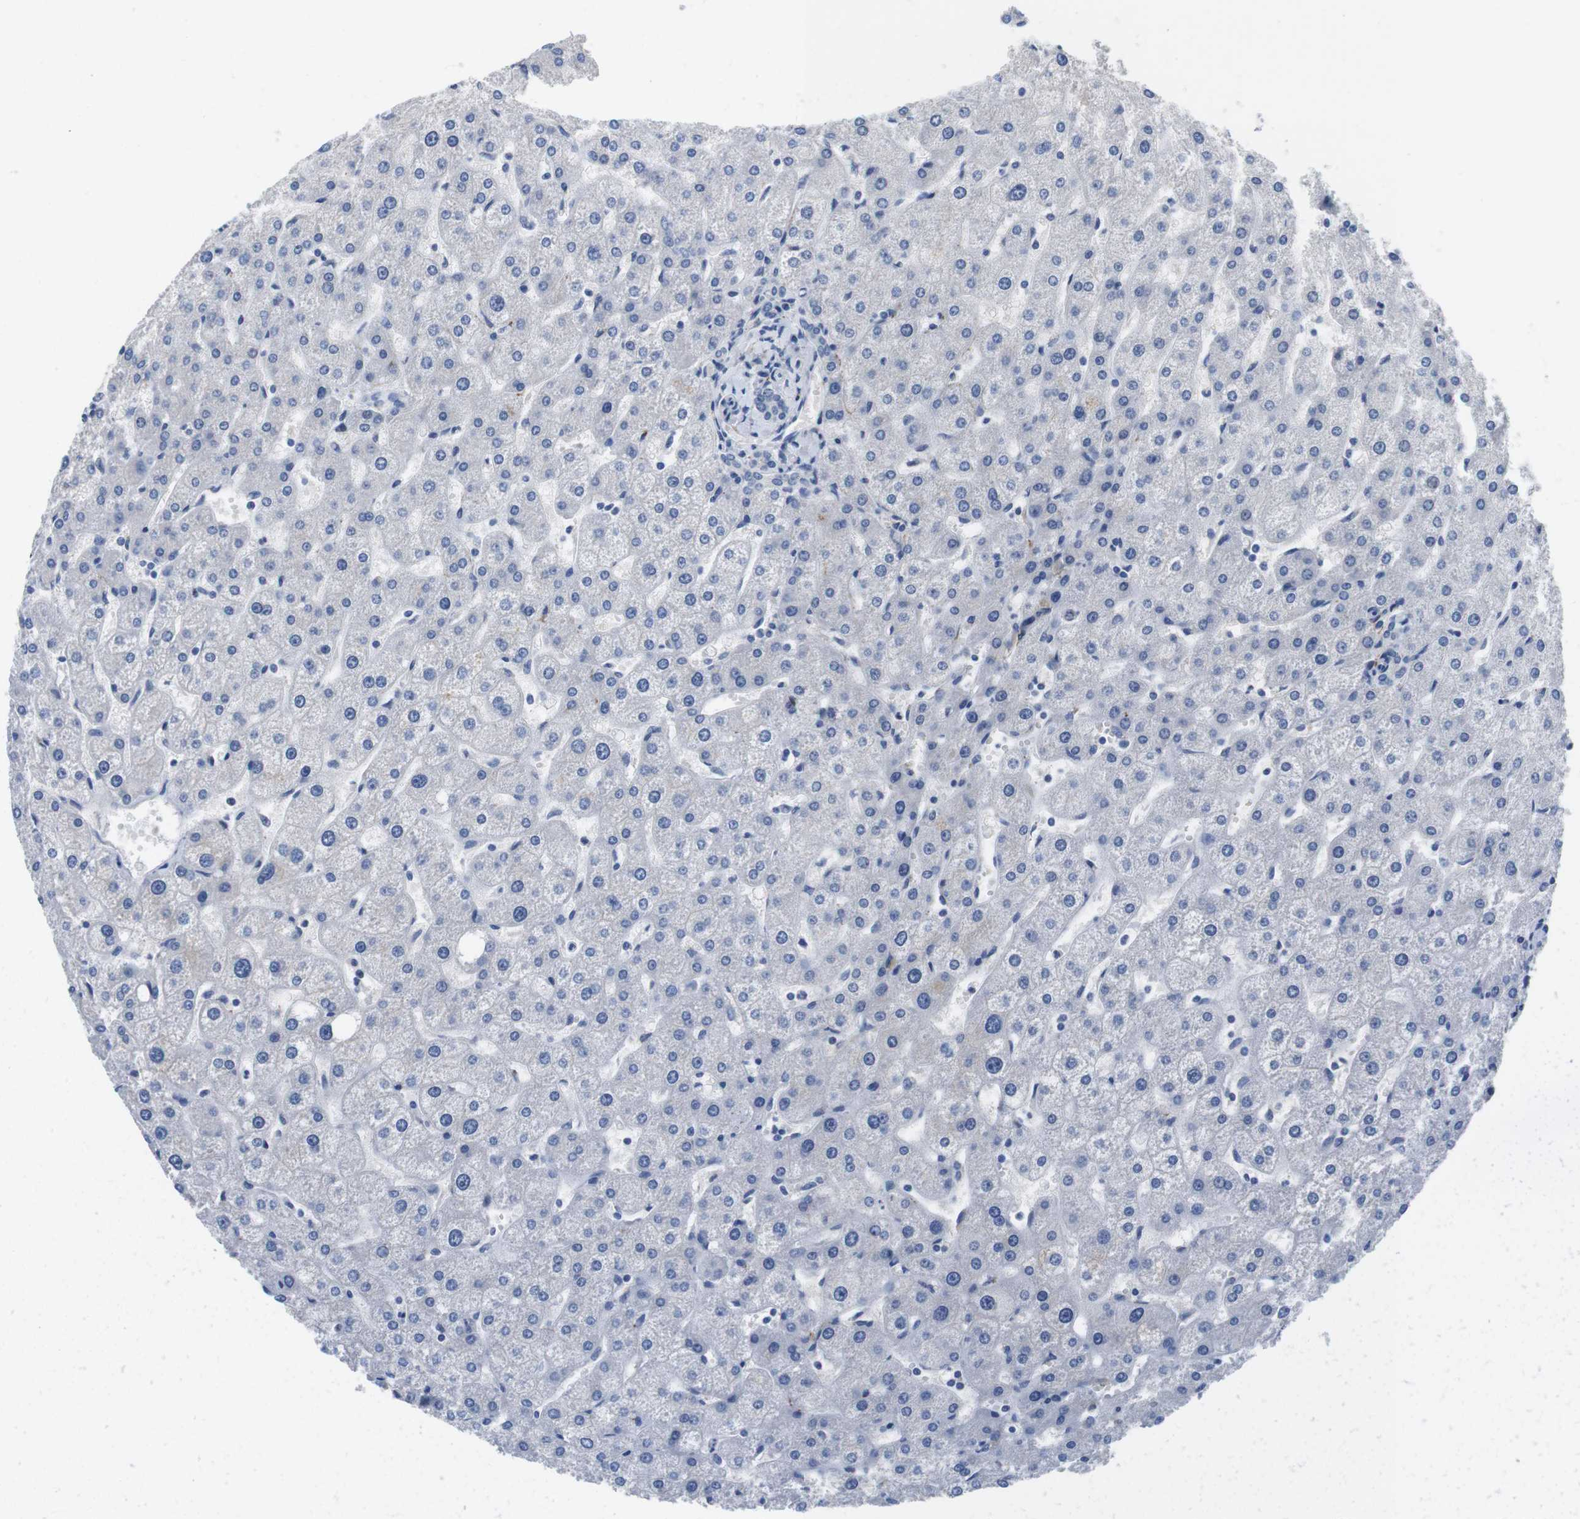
{"staining": {"intensity": "negative", "quantity": "none", "location": "none"}, "tissue": "liver", "cell_type": "Cholangiocytes", "image_type": "normal", "snomed": [{"axis": "morphology", "description": "Normal tissue, NOS"}, {"axis": "topography", "description": "Liver"}], "caption": "Human liver stained for a protein using immunohistochemistry exhibits no staining in cholangiocytes.", "gene": "MAP6", "patient": {"sex": "male", "age": 67}}